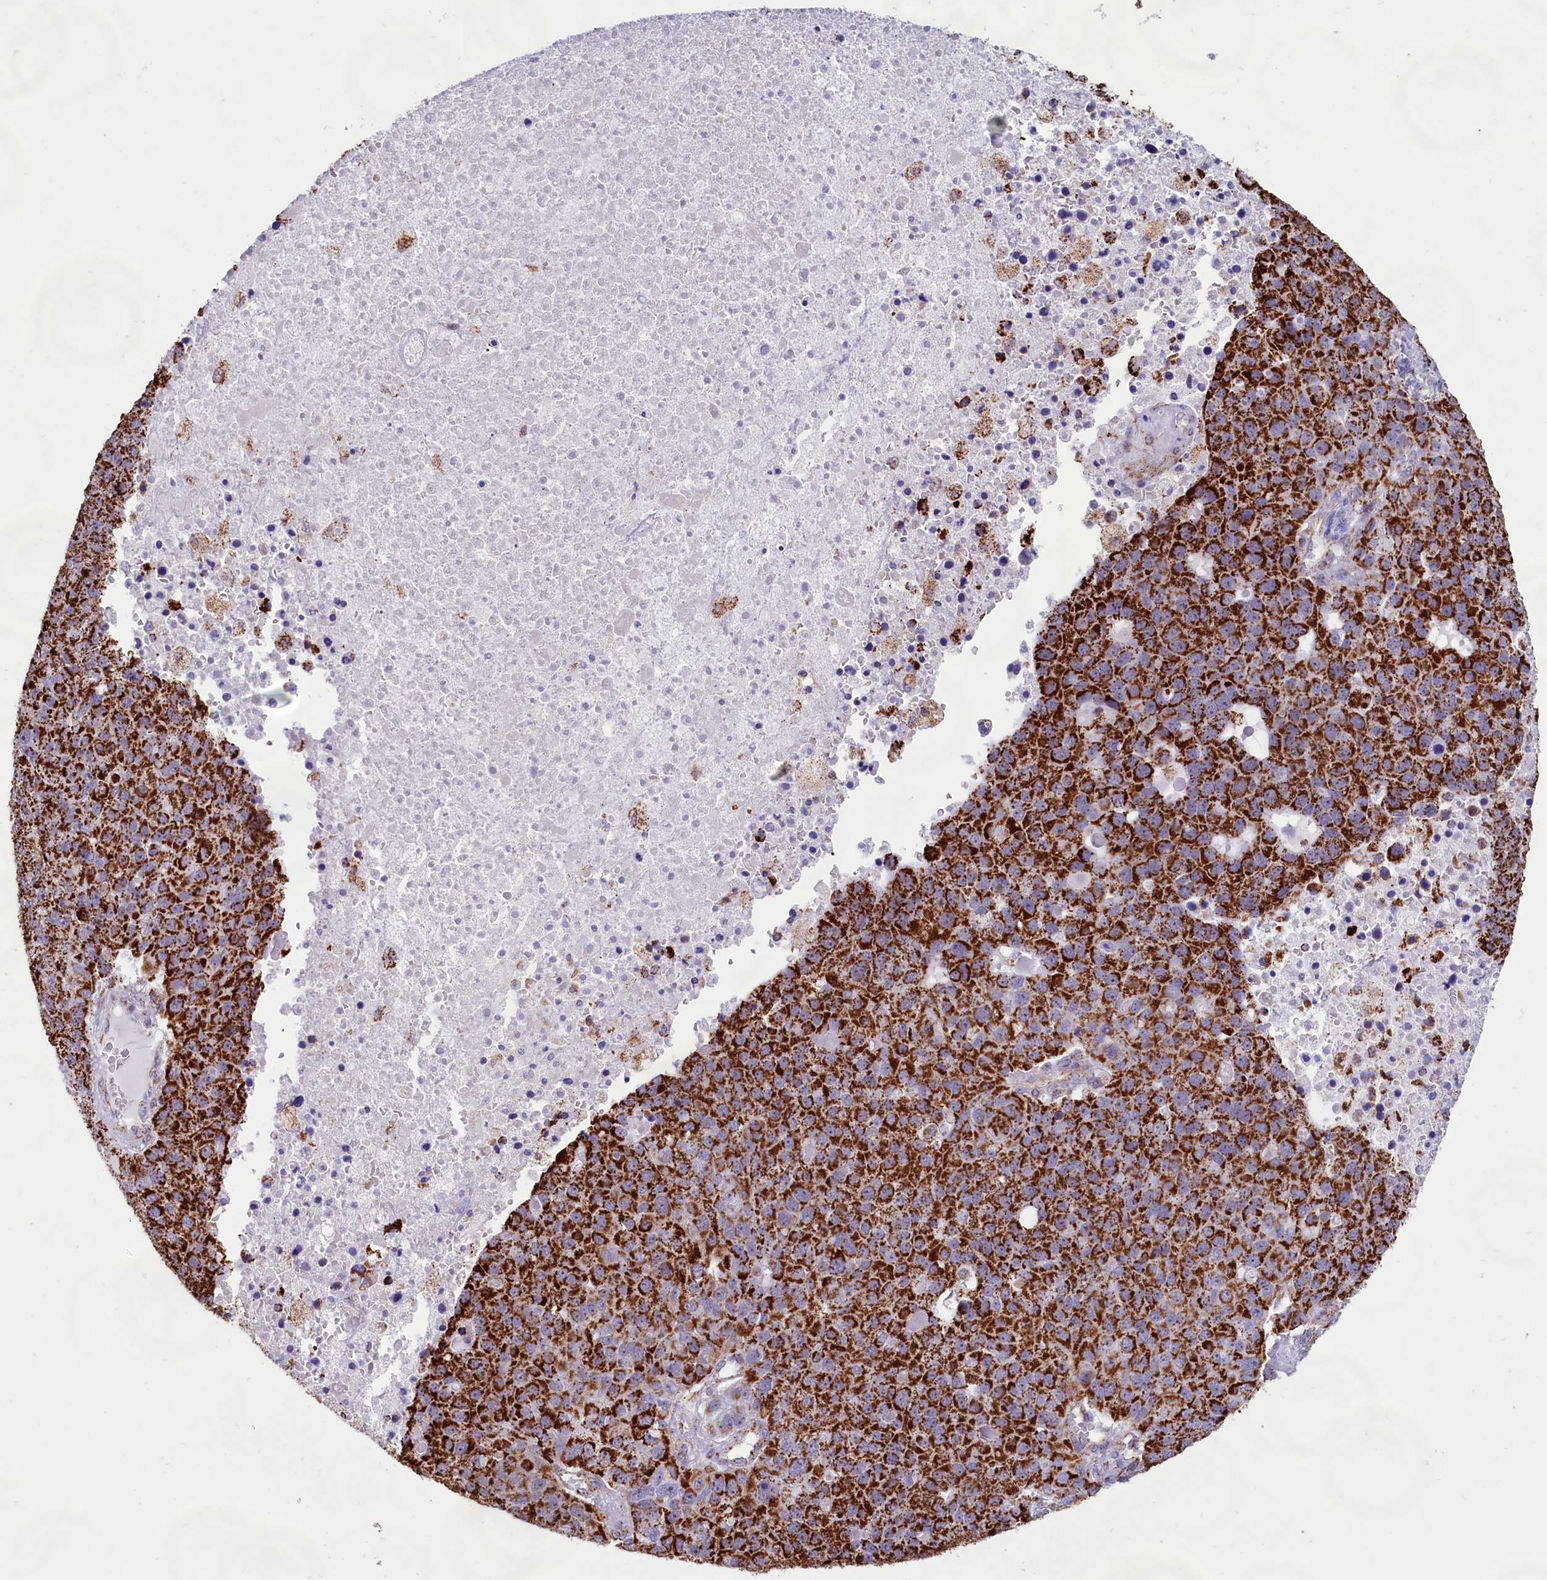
{"staining": {"intensity": "strong", "quantity": ">75%", "location": "cytoplasmic/membranous"}, "tissue": "pancreatic cancer", "cell_type": "Tumor cells", "image_type": "cancer", "snomed": [{"axis": "morphology", "description": "Adenocarcinoma, NOS"}, {"axis": "topography", "description": "Pancreas"}], "caption": "Immunohistochemical staining of pancreatic cancer (adenocarcinoma) reveals strong cytoplasmic/membranous protein staining in approximately >75% of tumor cells.", "gene": "C1D", "patient": {"sex": "female", "age": 61}}